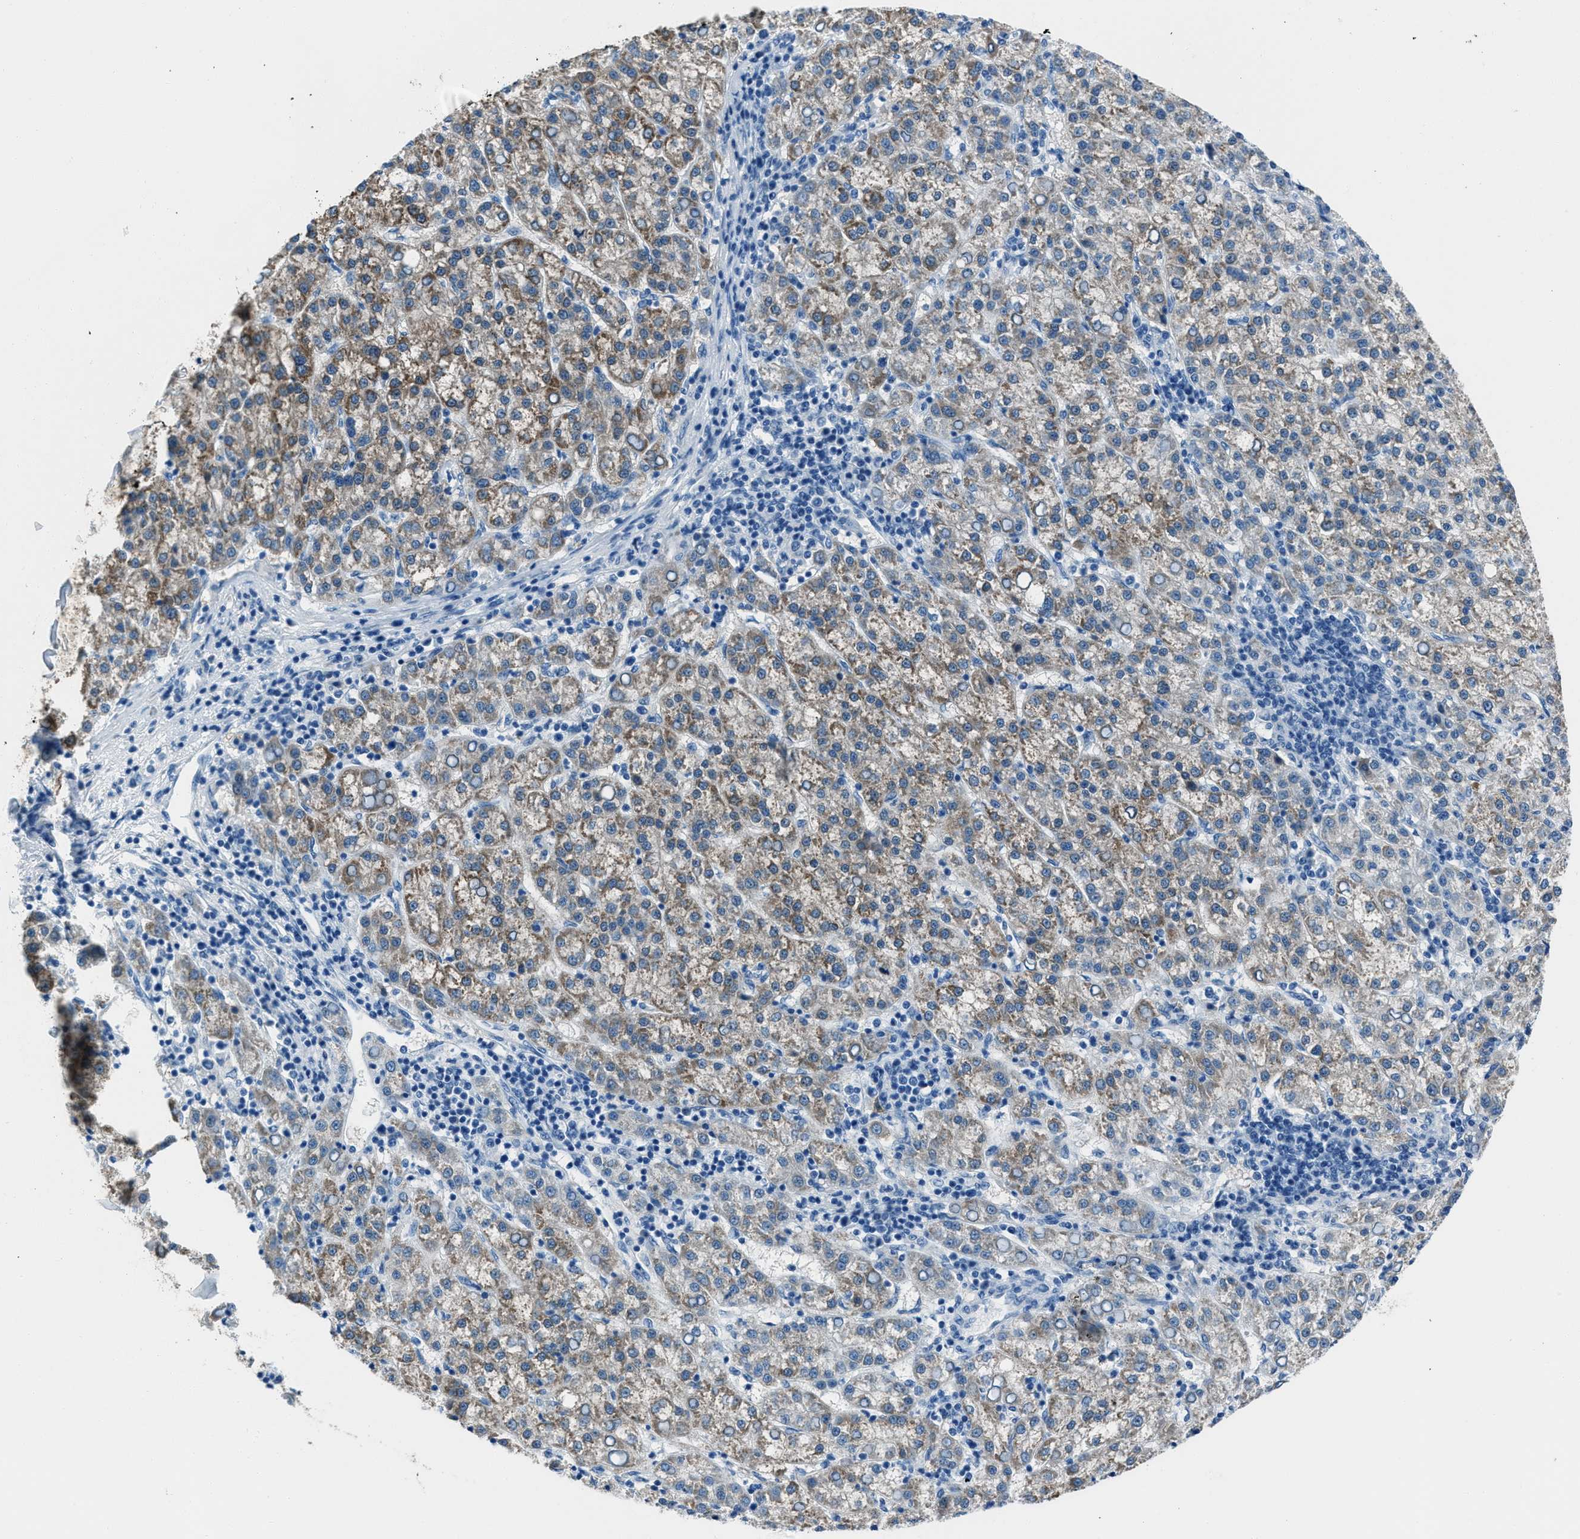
{"staining": {"intensity": "weak", "quantity": ">75%", "location": "cytoplasmic/membranous"}, "tissue": "liver cancer", "cell_type": "Tumor cells", "image_type": "cancer", "snomed": [{"axis": "morphology", "description": "Carcinoma, Hepatocellular, NOS"}, {"axis": "topography", "description": "Liver"}], "caption": "Liver hepatocellular carcinoma stained with a protein marker demonstrates weak staining in tumor cells.", "gene": "AMACR", "patient": {"sex": "female", "age": 58}}